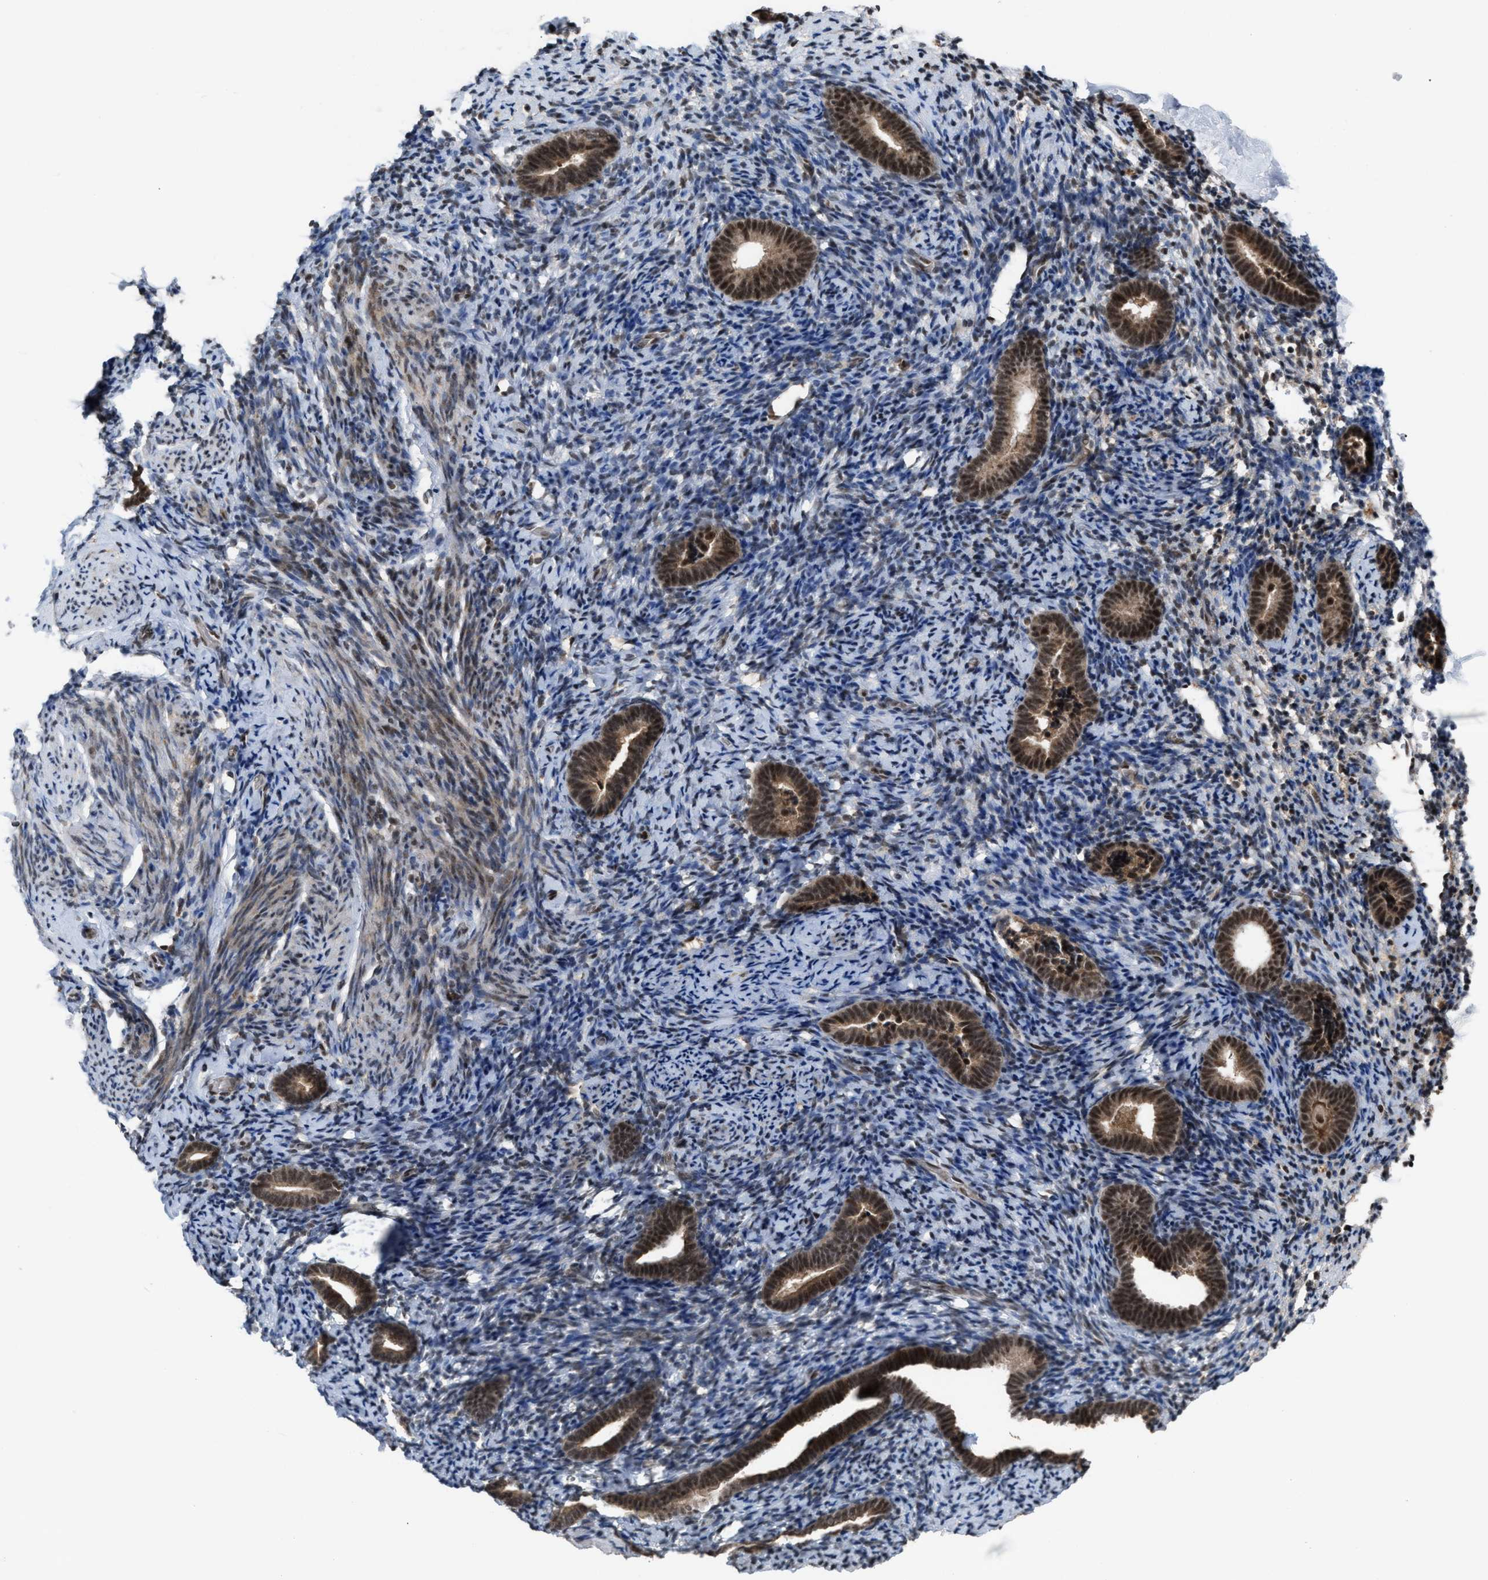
{"staining": {"intensity": "moderate", "quantity": "25%-75%", "location": "nuclear"}, "tissue": "endometrium", "cell_type": "Cells in endometrial stroma", "image_type": "normal", "snomed": [{"axis": "morphology", "description": "Normal tissue, NOS"}, {"axis": "topography", "description": "Endometrium"}], "caption": "DAB immunohistochemical staining of normal endometrium demonstrates moderate nuclear protein positivity in approximately 25%-75% of cells in endometrial stroma.", "gene": "PRPF4", "patient": {"sex": "female", "age": 51}}